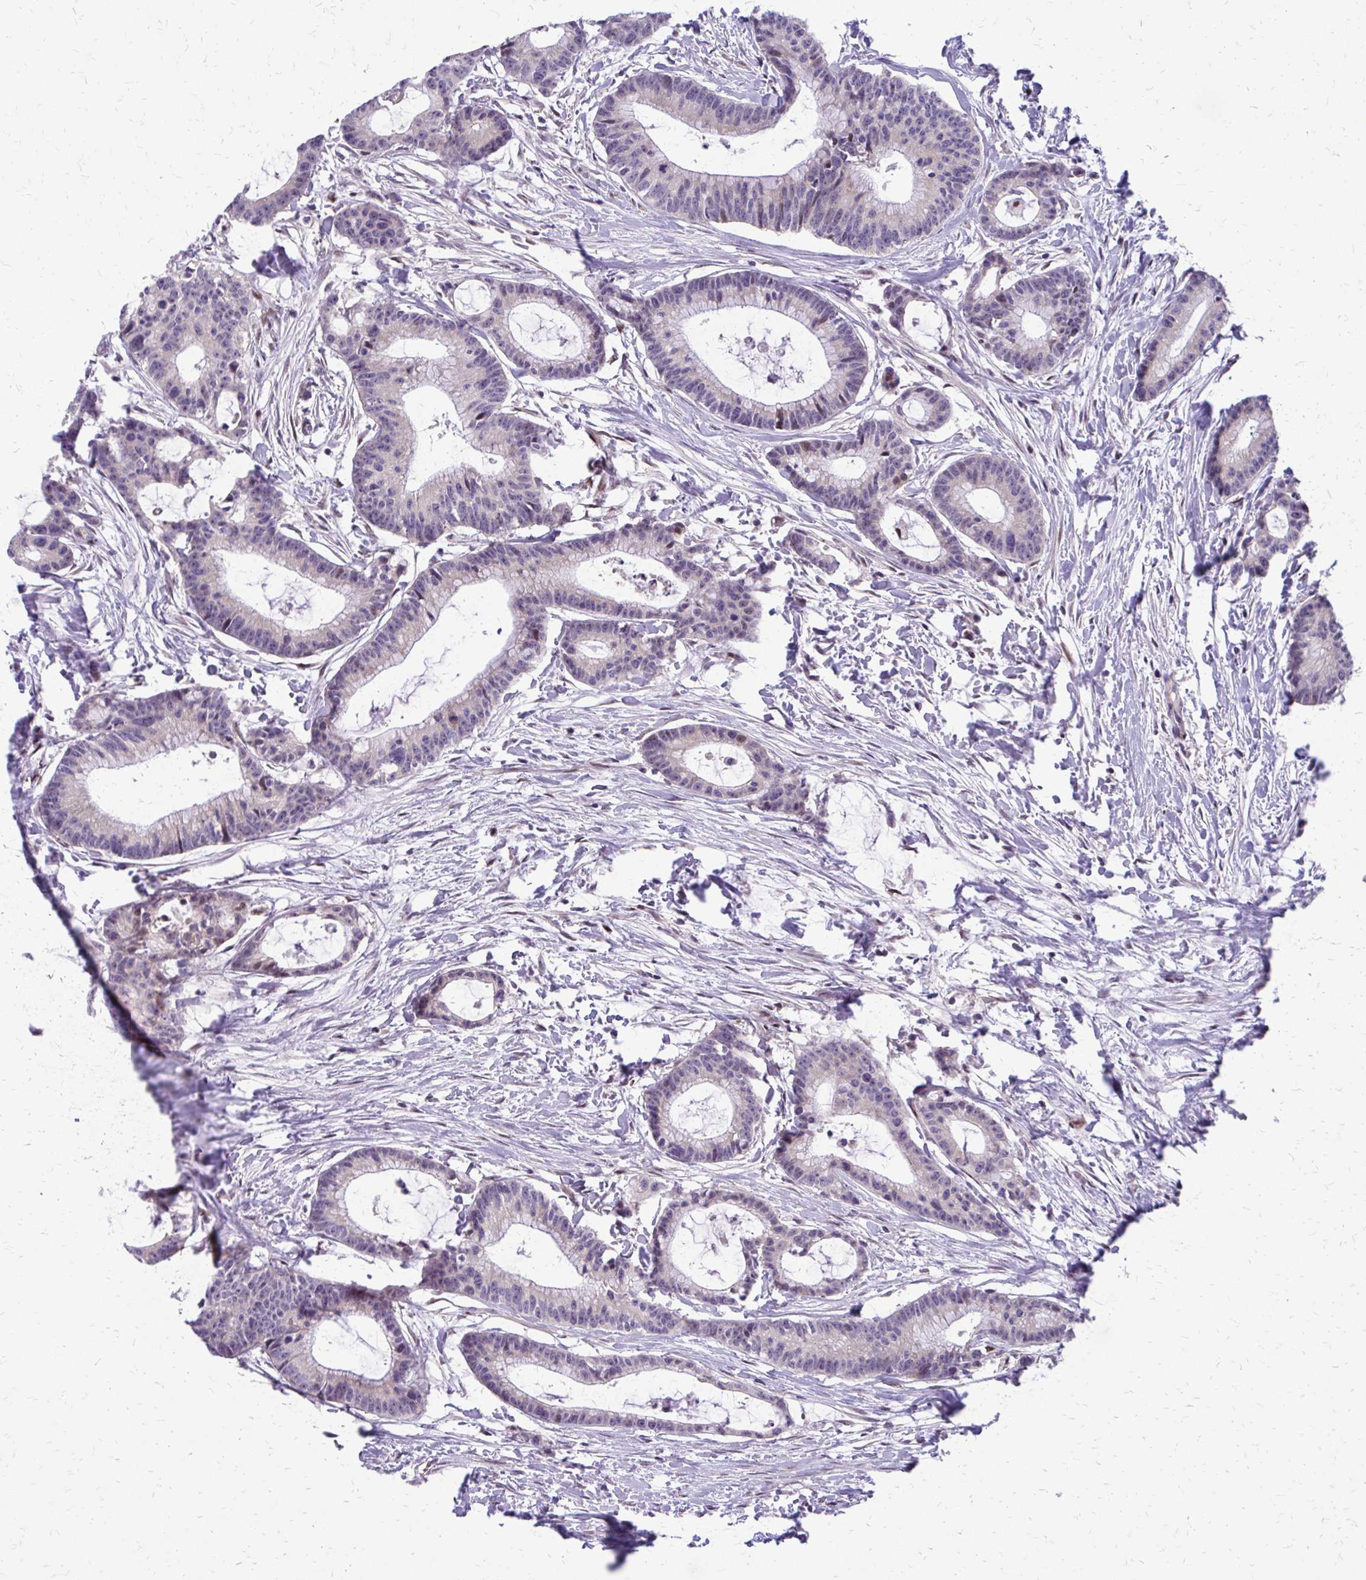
{"staining": {"intensity": "negative", "quantity": "none", "location": "none"}, "tissue": "colorectal cancer", "cell_type": "Tumor cells", "image_type": "cancer", "snomed": [{"axis": "morphology", "description": "Adenocarcinoma, NOS"}, {"axis": "topography", "description": "Colon"}], "caption": "Colorectal cancer (adenocarcinoma) stained for a protein using immunohistochemistry displays no positivity tumor cells.", "gene": "PPDPFL", "patient": {"sex": "female", "age": 78}}